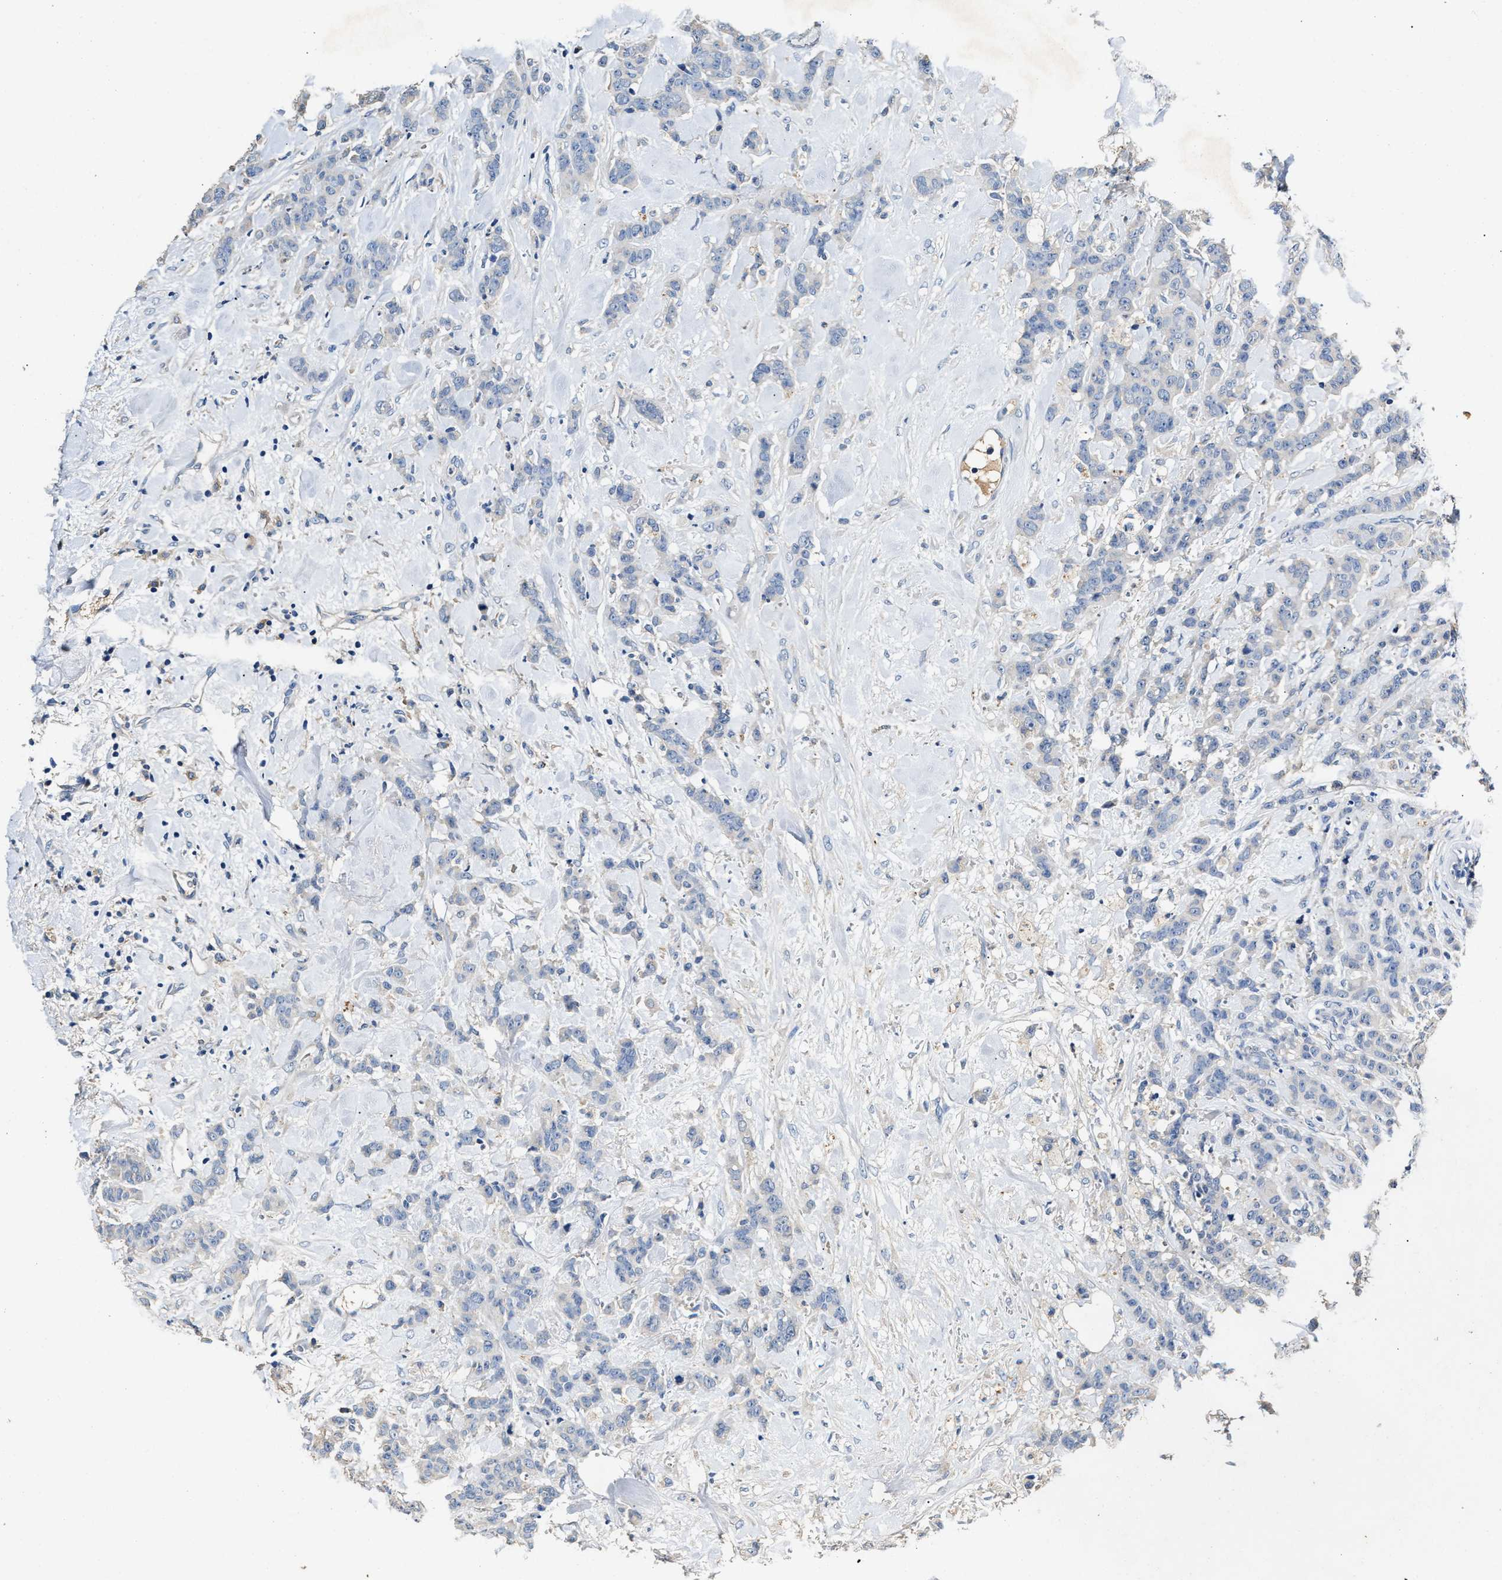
{"staining": {"intensity": "negative", "quantity": "none", "location": "none"}, "tissue": "breast cancer", "cell_type": "Tumor cells", "image_type": "cancer", "snomed": [{"axis": "morphology", "description": "Normal tissue, NOS"}, {"axis": "morphology", "description": "Duct carcinoma"}, {"axis": "topography", "description": "Breast"}], "caption": "A high-resolution photomicrograph shows immunohistochemistry staining of invasive ductal carcinoma (breast), which demonstrates no significant staining in tumor cells.", "gene": "SLCO2B1", "patient": {"sex": "female", "age": 40}}